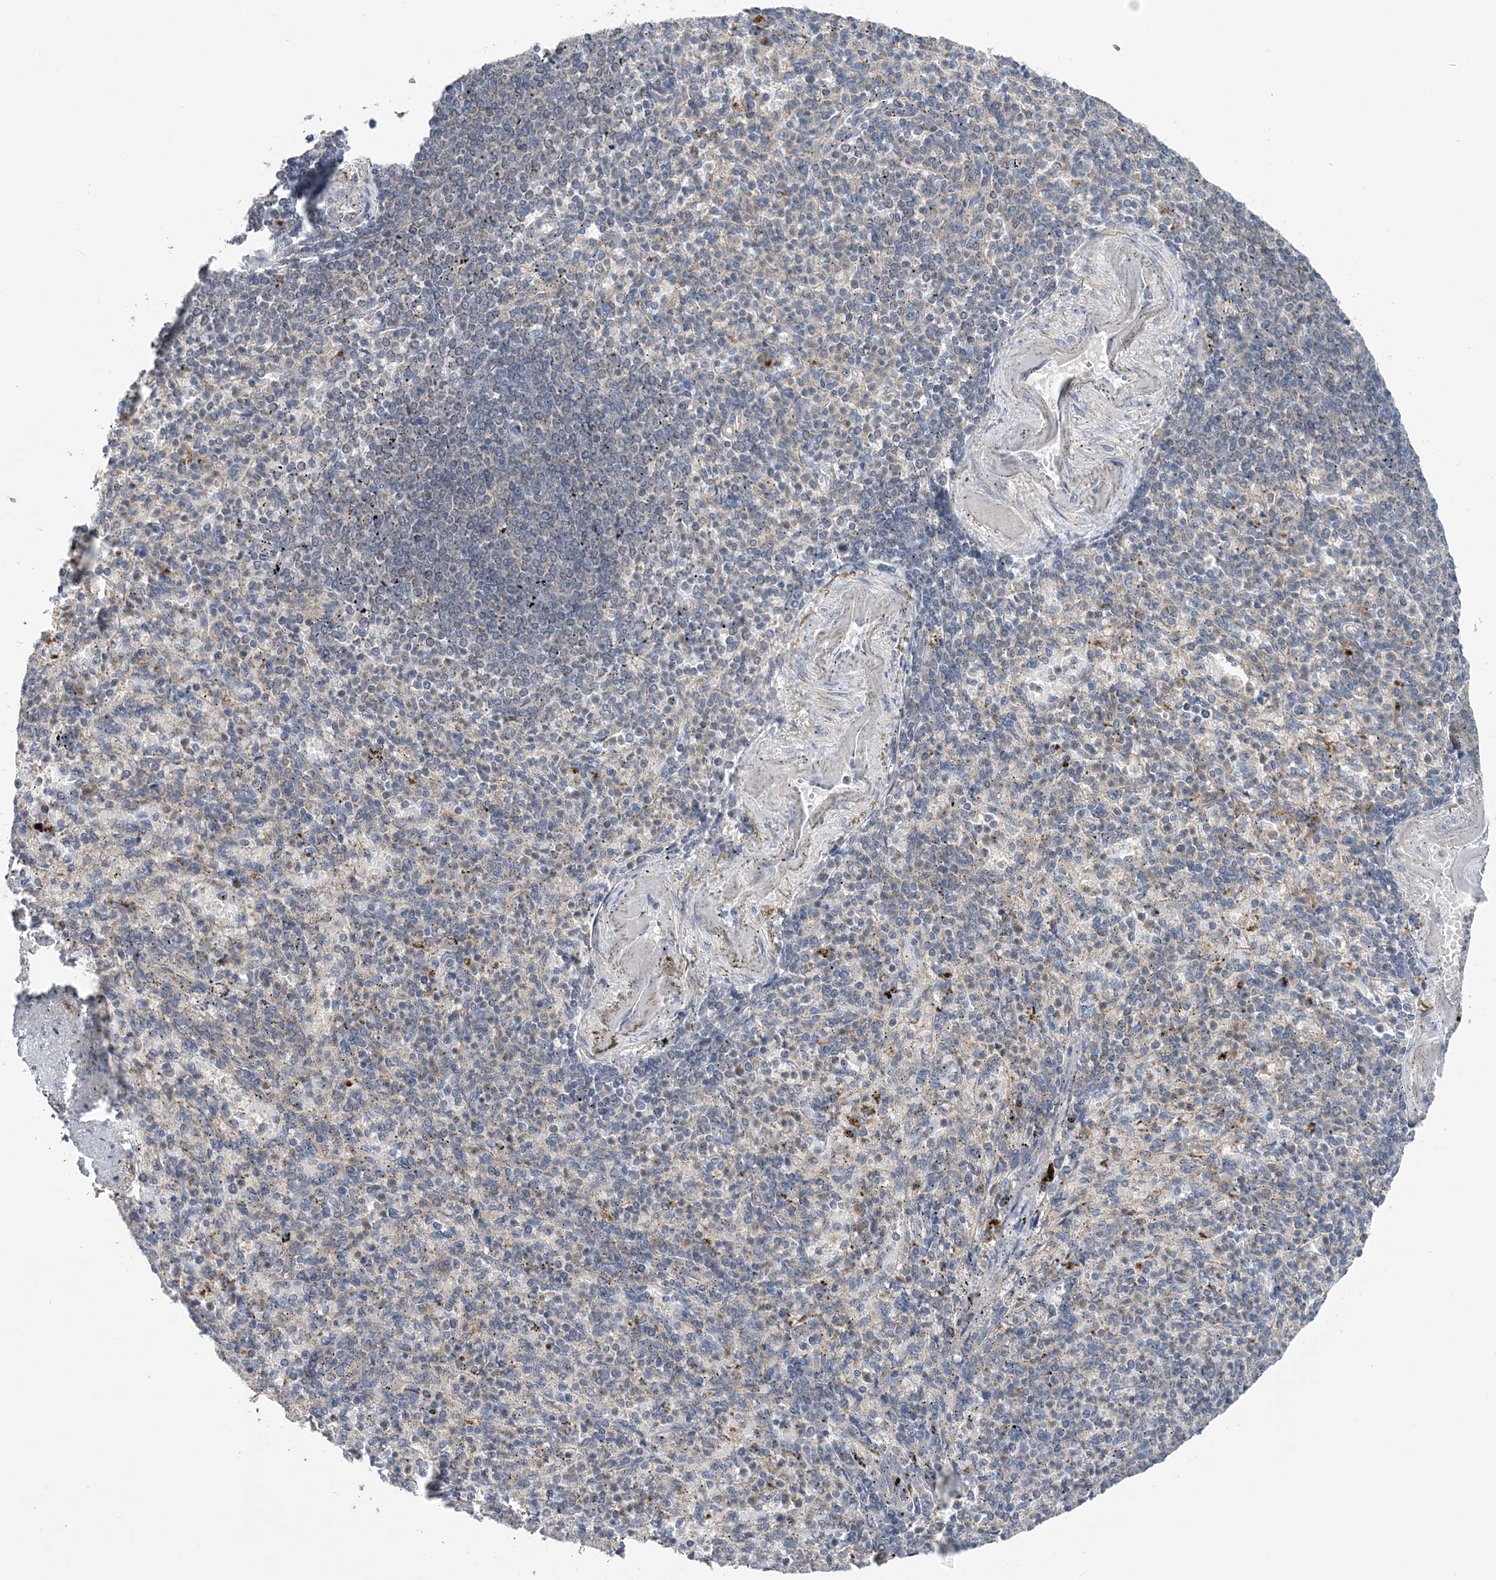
{"staining": {"intensity": "negative", "quantity": "none", "location": "none"}, "tissue": "spleen", "cell_type": "Cells in red pulp", "image_type": "normal", "snomed": [{"axis": "morphology", "description": "Normal tissue, NOS"}, {"axis": "topography", "description": "Spleen"}], "caption": "A micrograph of human spleen is negative for staining in cells in red pulp. (DAB (3,3'-diaminobenzidine) immunohistochemistry visualized using brightfield microscopy, high magnification).", "gene": "COPE", "patient": {"sex": "female", "age": 74}}